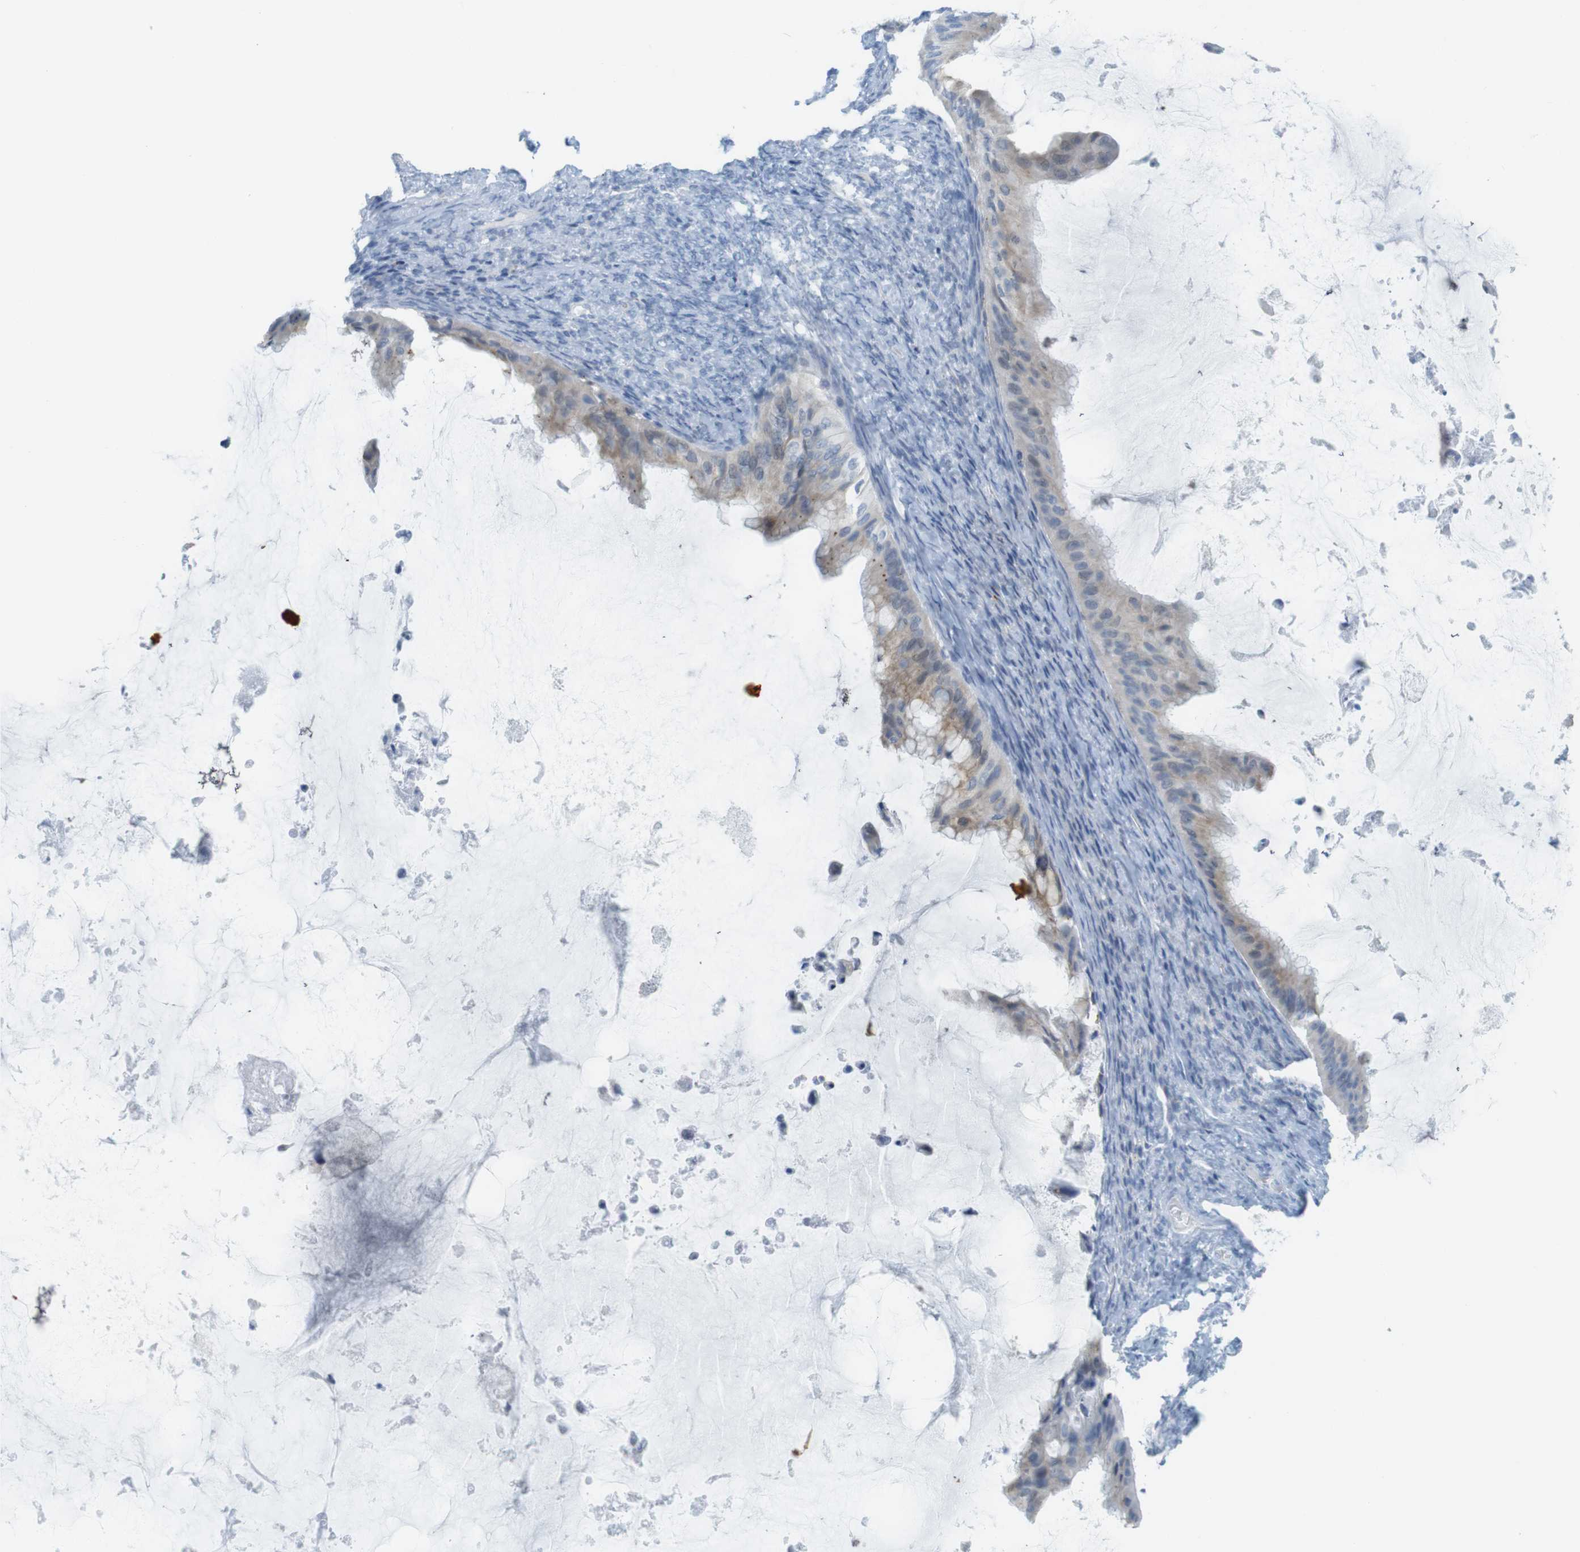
{"staining": {"intensity": "weak", "quantity": ">75%", "location": "cytoplasmic/membranous"}, "tissue": "ovarian cancer", "cell_type": "Tumor cells", "image_type": "cancer", "snomed": [{"axis": "morphology", "description": "Cystadenocarcinoma, mucinous, NOS"}, {"axis": "topography", "description": "Ovary"}], "caption": "Protein staining of ovarian cancer tissue displays weak cytoplasmic/membranous positivity in about >75% of tumor cells.", "gene": "YIPF1", "patient": {"sex": "female", "age": 61}}